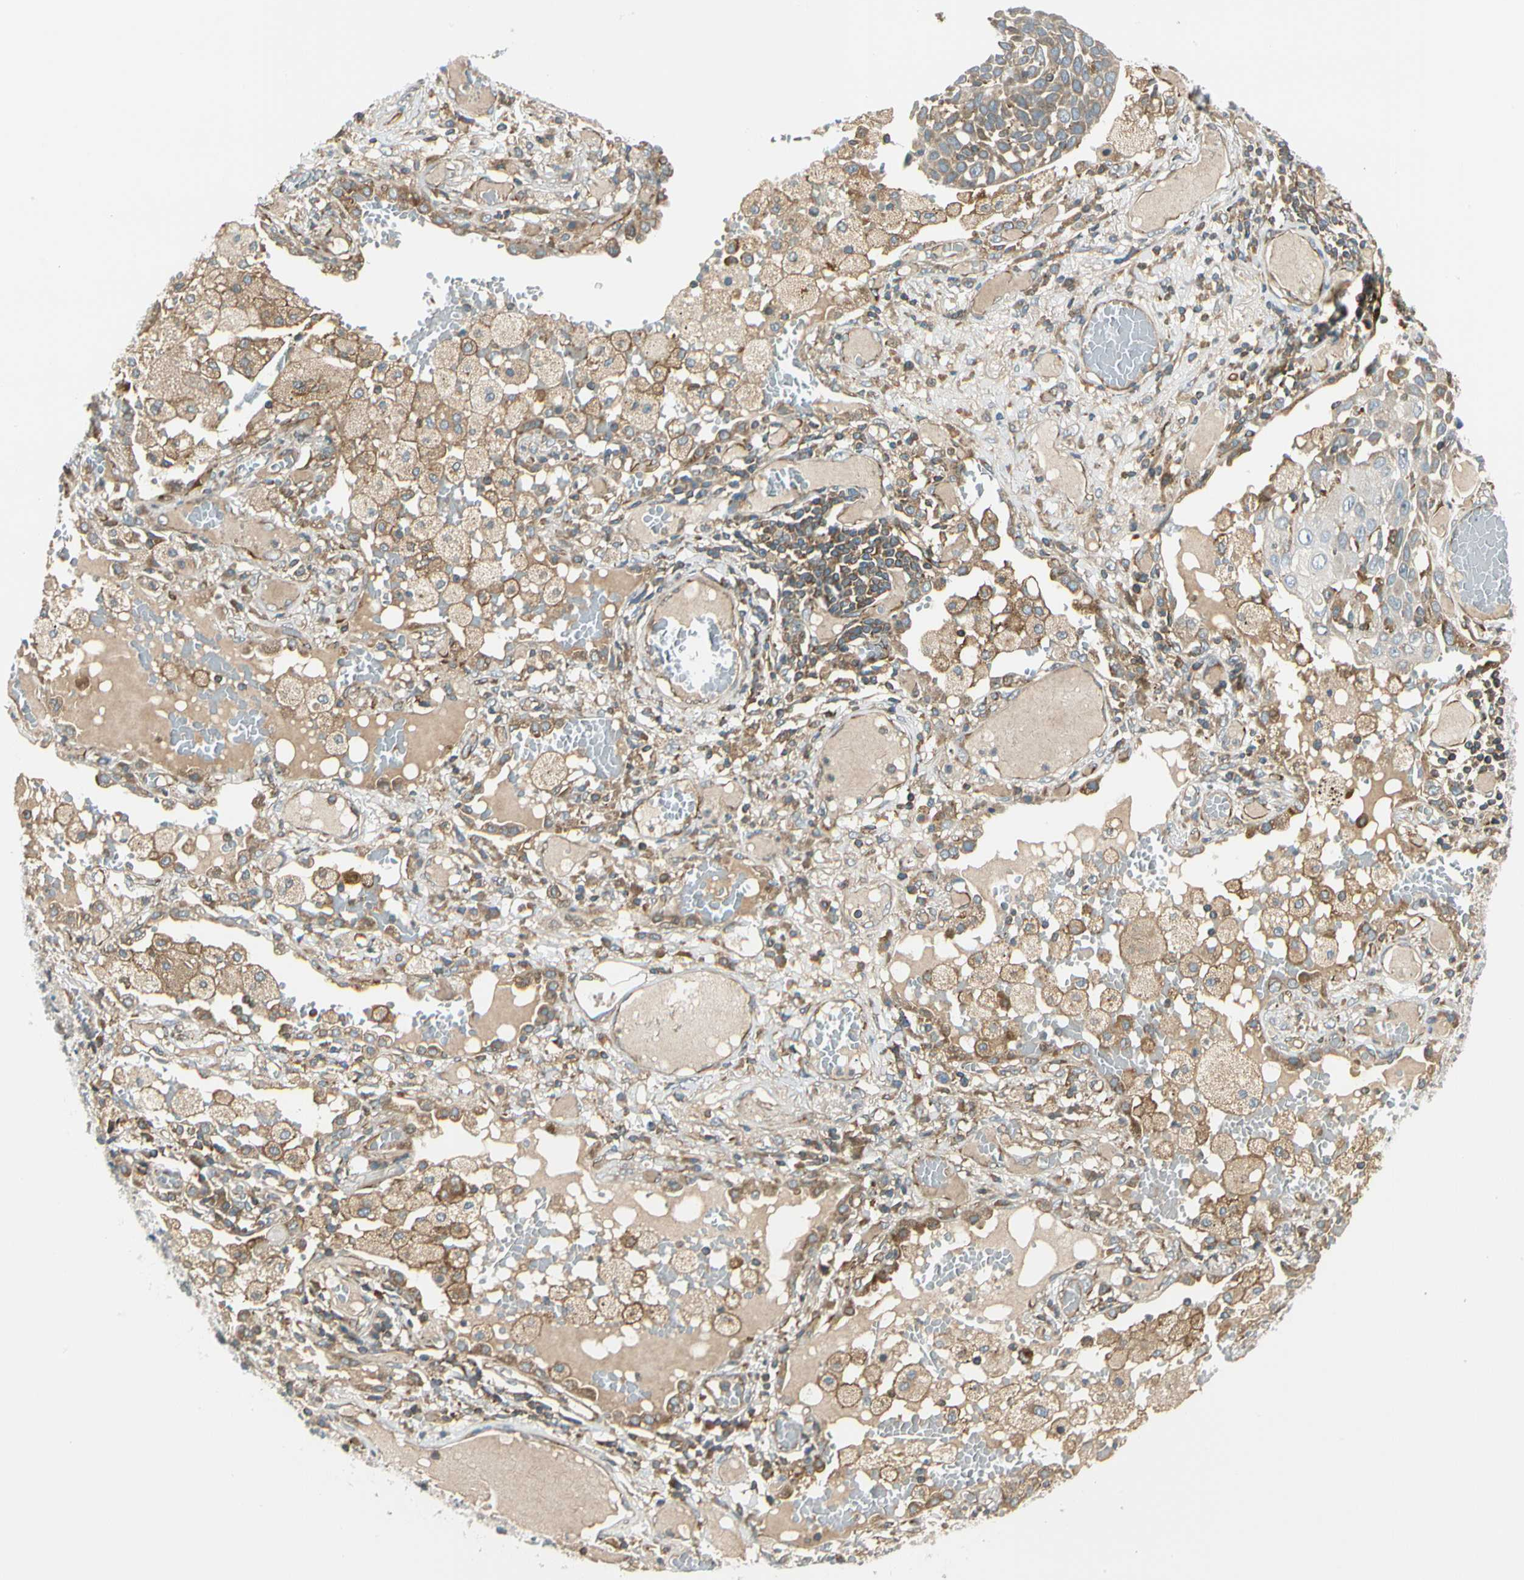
{"staining": {"intensity": "weak", "quantity": "<25%", "location": "cytoplasmic/membranous"}, "tissue": "lung cancer", "cell_type": "Tumor cells", "image_type": "cancer", "snomed": [{"axis": "morphology", "description": "Squamous cell carcinoma, NOS"}, {"axis": "topography", "description": "Lung"}], "caption": "The immunohistochemistry (IHC) micrograph has no significant staining in tumor cells of lung cancer (squamous cell carcinoma) tissue.", "gene": "TRIO", "patient": {"sex": "male", "age": 71}}